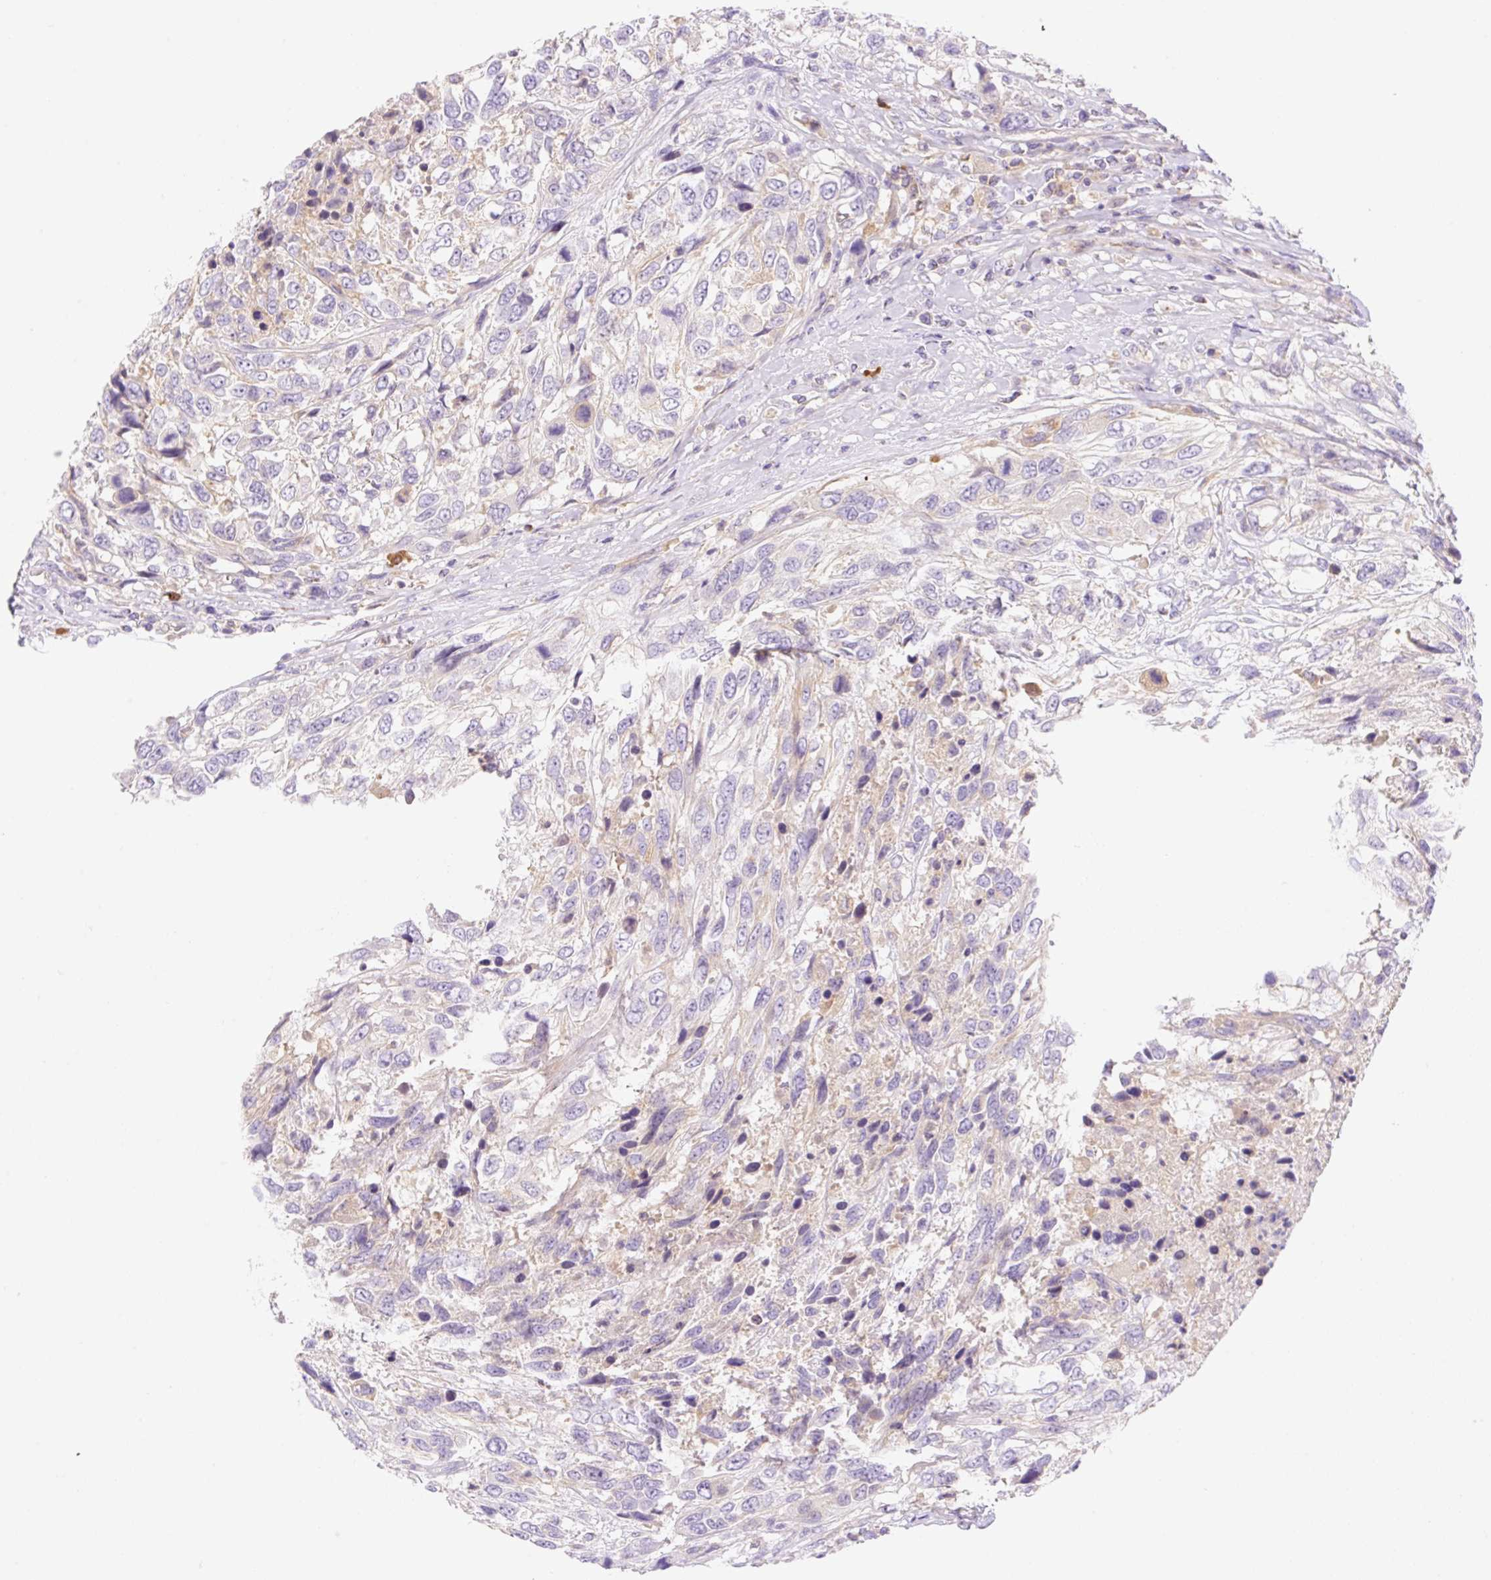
{"staining": {"intensity": "weak", "quantity": "<25%", "location": "cytoplasmic/membranous"}, "tissue": "urothelial cancer", "cell_type": "Tumor cells", "image_type": "cancer", "snomed": [{"axis": "morphology", "description": "Urothelial carcinoma, High grade"}, {"axis": "topography", "description": "Urinary bladder"}], "caption": "A photomicrograph of urothelial cancer stained for a protein demonstrates no brown staining in tumor cells.", "gene": "DENND5A", "patient": {"sex": "female", "age": 70}}